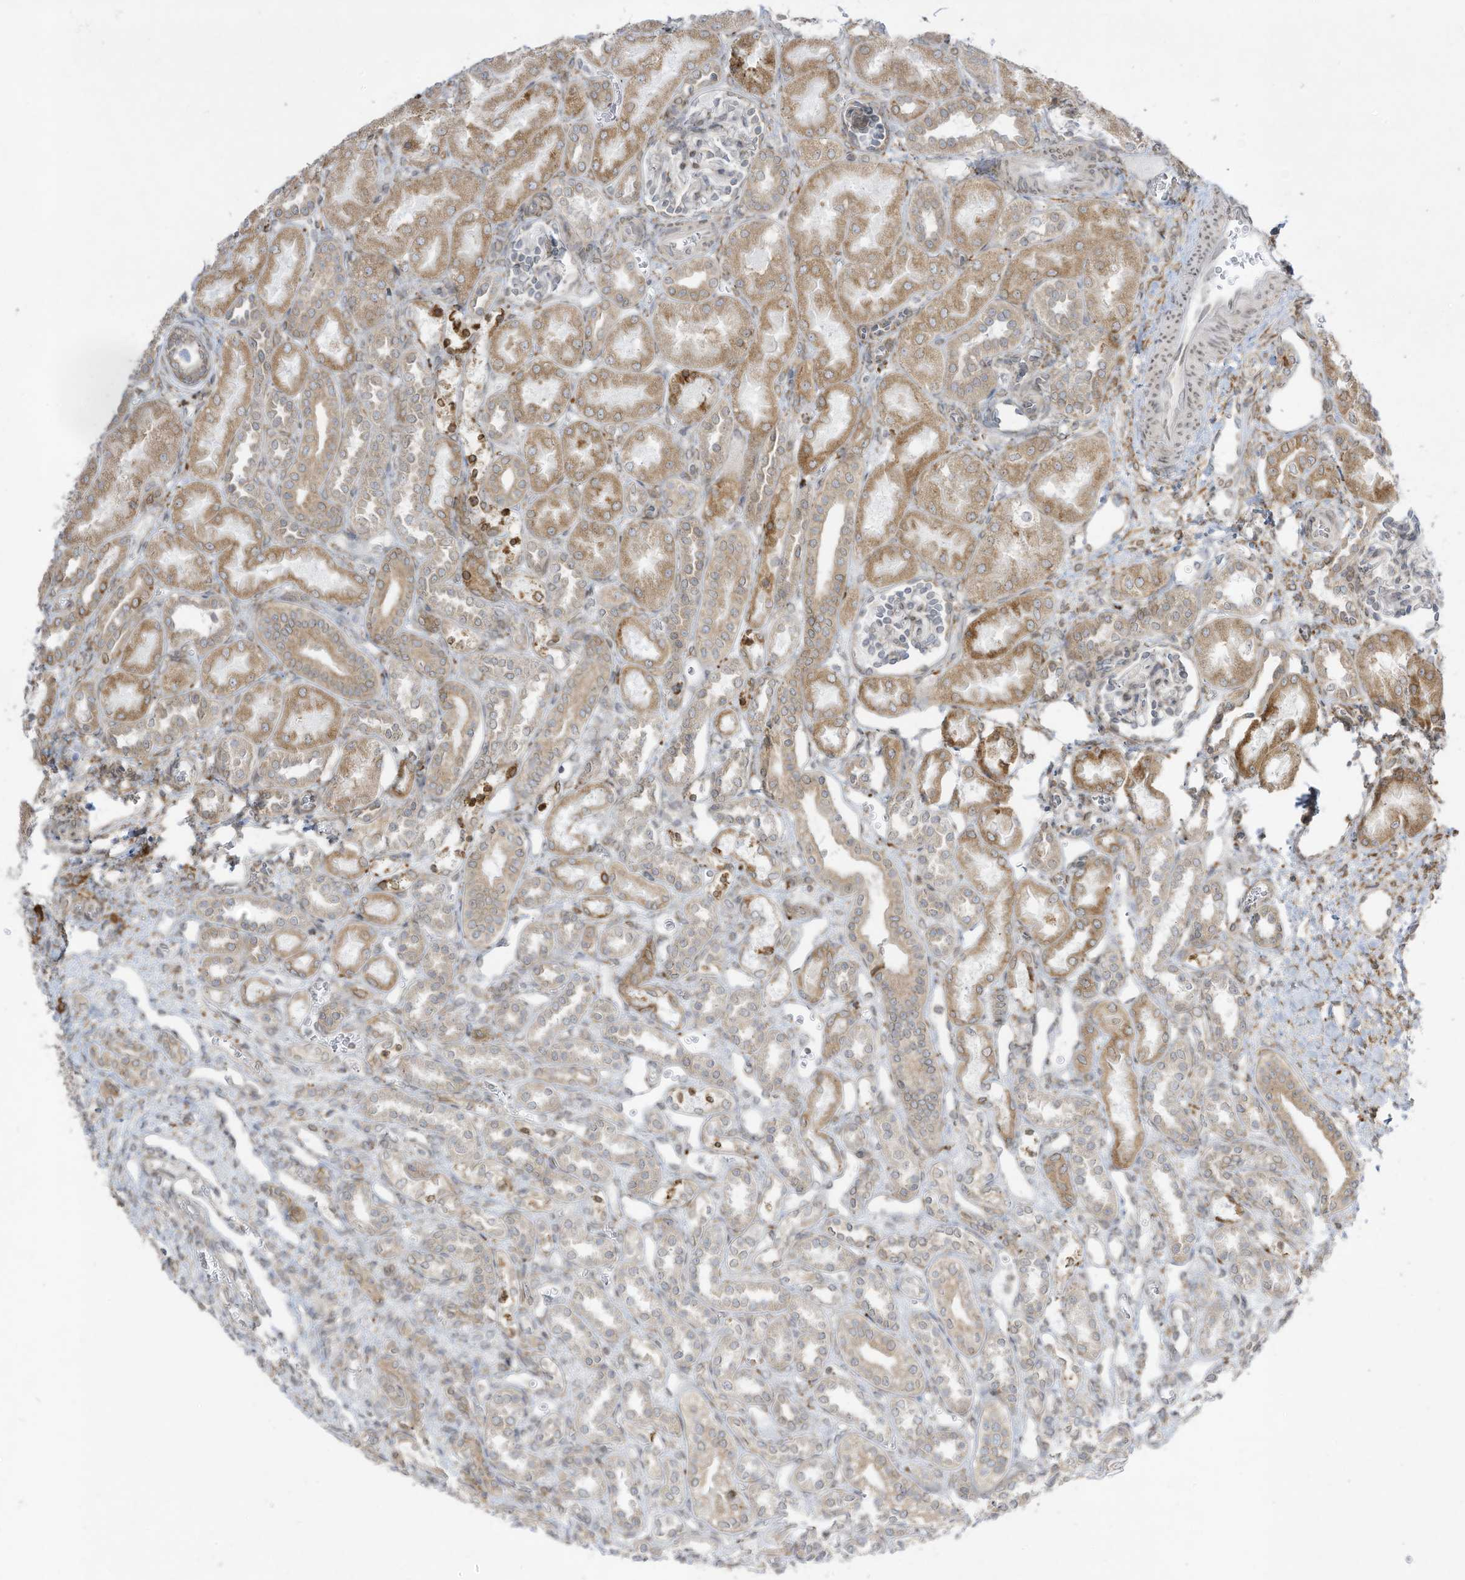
{"staining": {"intensity": "negative", "quantity": "none", "location": "none"}, "tissue": "kidney", "cell_type": "Cells in glomeruli", "image_type": "normal", "snomed": [{"axis": "morphology", "description": "Normal tissue, NOS"}, {"axis": "morphology", "description": "Neoplasm, malignant, NOS"}, {"axis": "topography", "description": "Kidney"}], "caption": "High power microscopy histopathology image of an IHC image of benign kidney, revealing no significant positivity in cells in glomeruli.", "gene": "PTK6", "patient": {"sex": "female", "age": 1}}